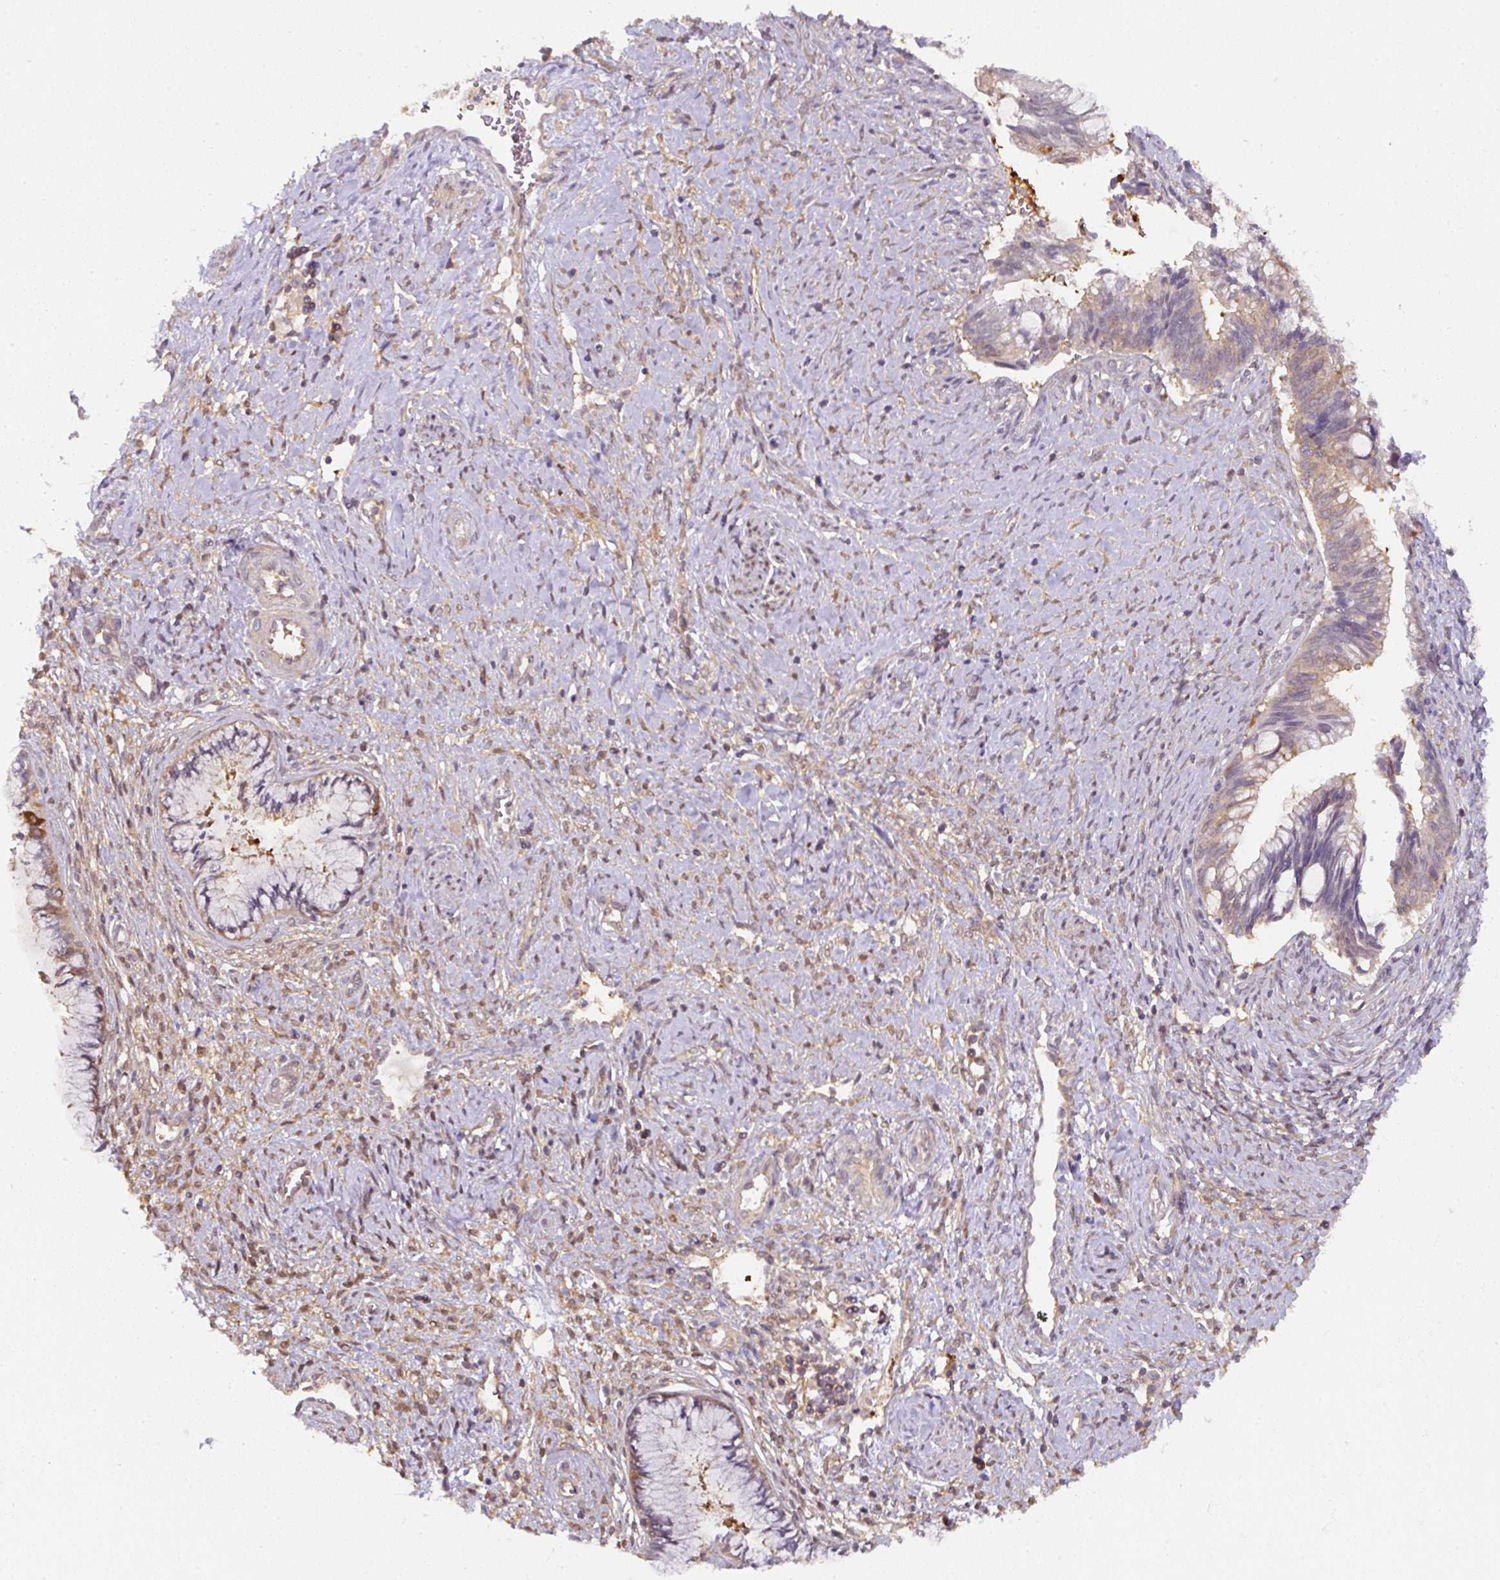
{"staining": {"intensity": "moderate", "quantity": "25%-75%", "location": "cytoplasmic/membranous"}, "tissue": "cervical cancer", "cell_type": "Tumor cells", "image_type": "cancer", "snomed": [{"axis": "morphology", "description": "Adenocarcinoma, NOS"}, {"axis": "topography", "description": "Cervix"}], "caption": "A high-resolution micrograph shows immunohistochemistry (IHC) staining of cervical cancer, which exhibits moderate cytoplasmic/membranous expression in approximately 25%-75% of tumor cells.", "gene": "ST13", "patient": {"sex": "female", "age": 44}}